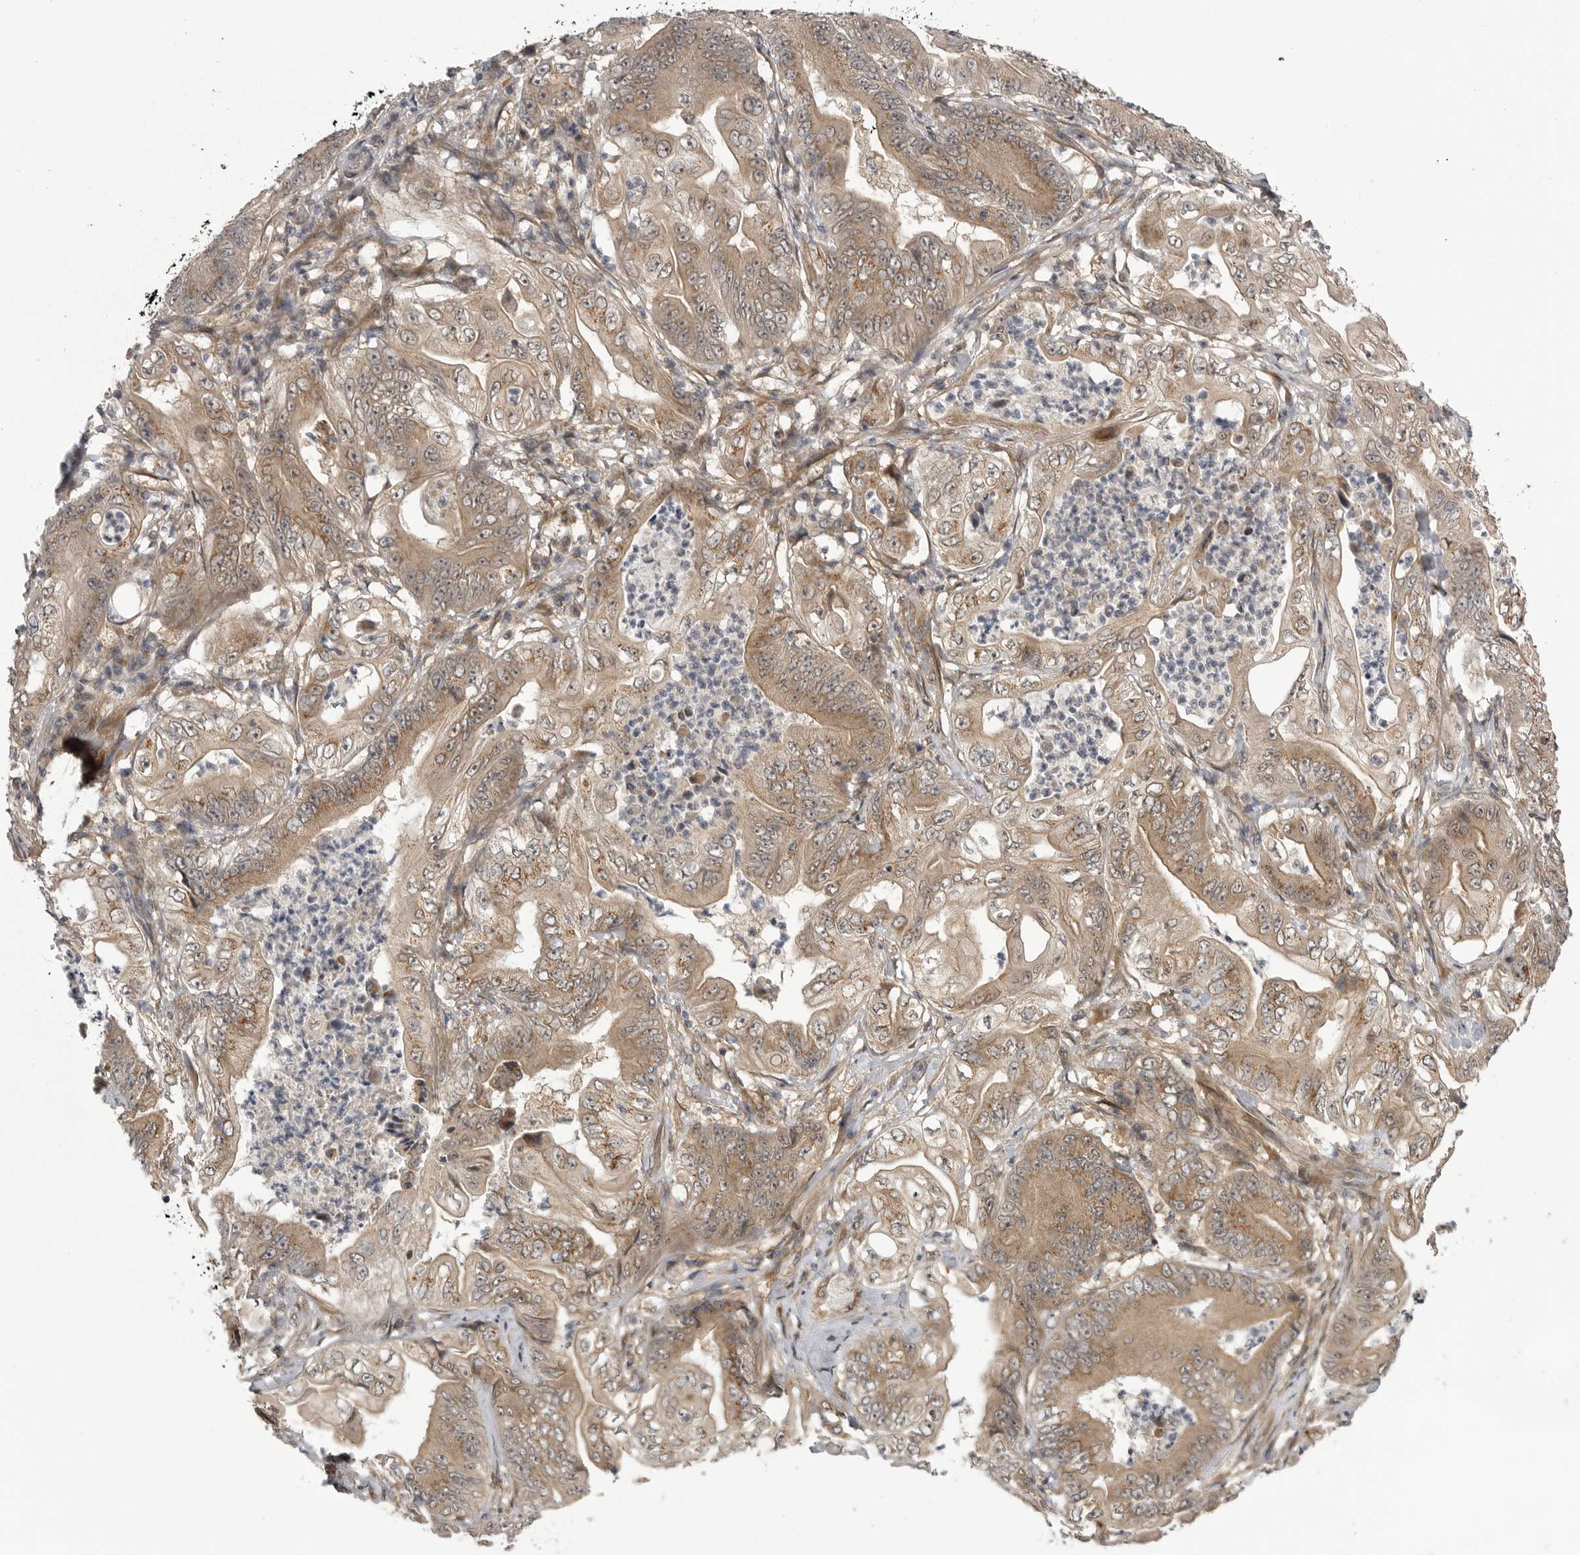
{"staining": {"intensity": "moderate", "quantity": ">75%", "location": "cytoplasmic/membranous"}, "tissue": "stomach cancer", "cell_type": "Tumor cells", "image_type": "cancer", "snomed": [{"axis": "morphology", "description": "Adenocarcinoma, NOS"}, {"axis": "topography", "description": "Stomach"}], "caption": "IHC of human stomach adenocarcinoma reveals medium levels of moderate cytoplasmic/membranous staining in approximately >75% of tumor cells. Using DAB (brown) and hematoxylin (blue) stains, captured at high magnification using brightfield microscopy.", "gene": "PDCL", "patient": {"sex": "female", "age": 73}}